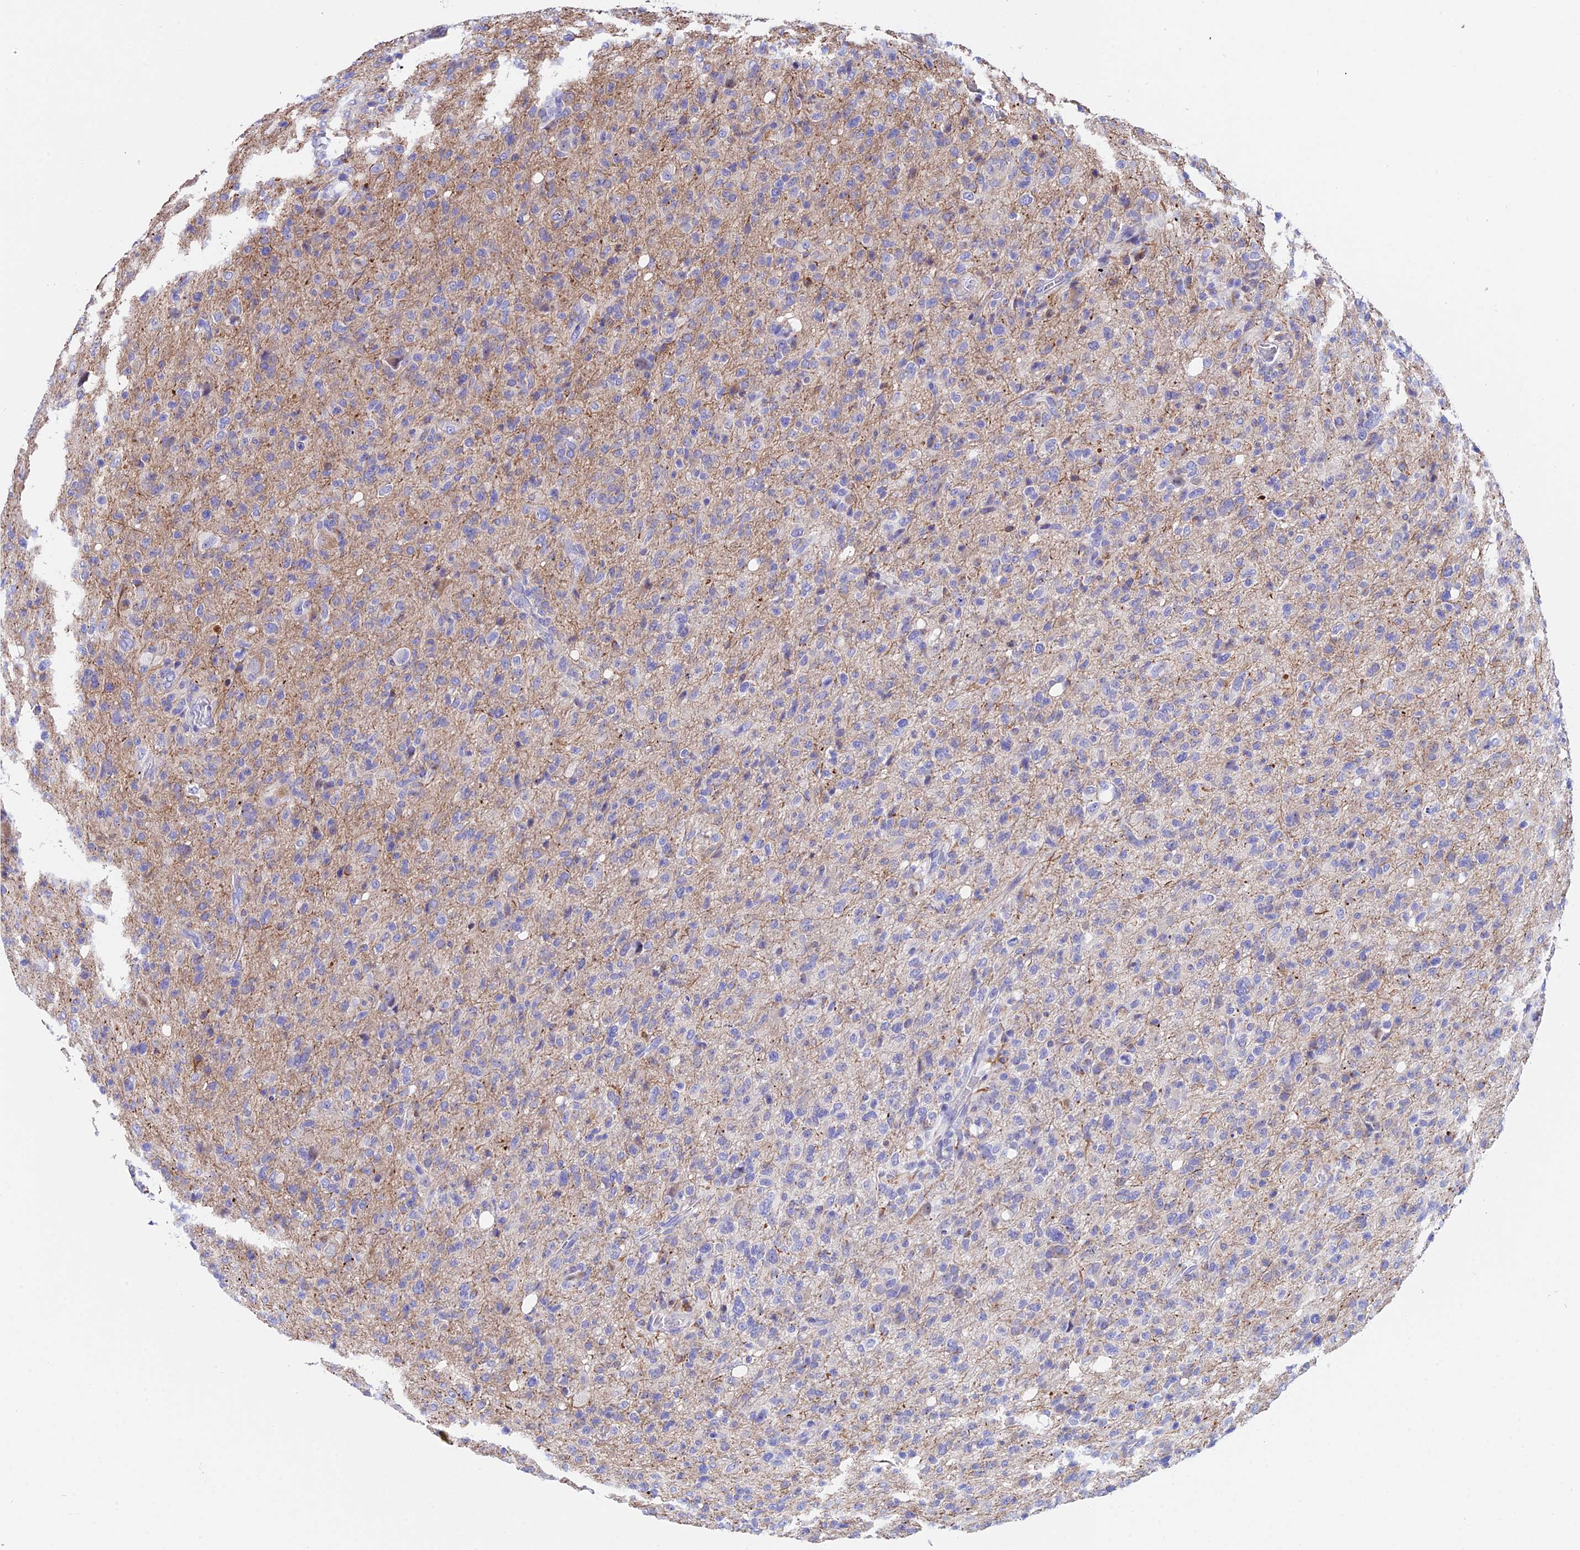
{"staining": {"intensity": "negative", "quantity": "none", "location": "none"}, "tissue": "glioma", "cell_type": "Tumor cells", "image_type": "cancer", "snomed": [{"axis": "morphology", "description": "Glioma, malignant, High grade"}, {"axis": "topography", "description": "Brain"}], "caption": "DAB (3,3'-diaminobenzidine) immunohistochemical staining of malignant high-grade glioma exhibits no significant staining in tumor cells. Brightfield microscopy of immunohistochemistry stained with DAB (brown) and hematoxylin (blue), captured at high magnification.", "gene": "CEP41", "patient": {"sex": "female", "age": 57}}